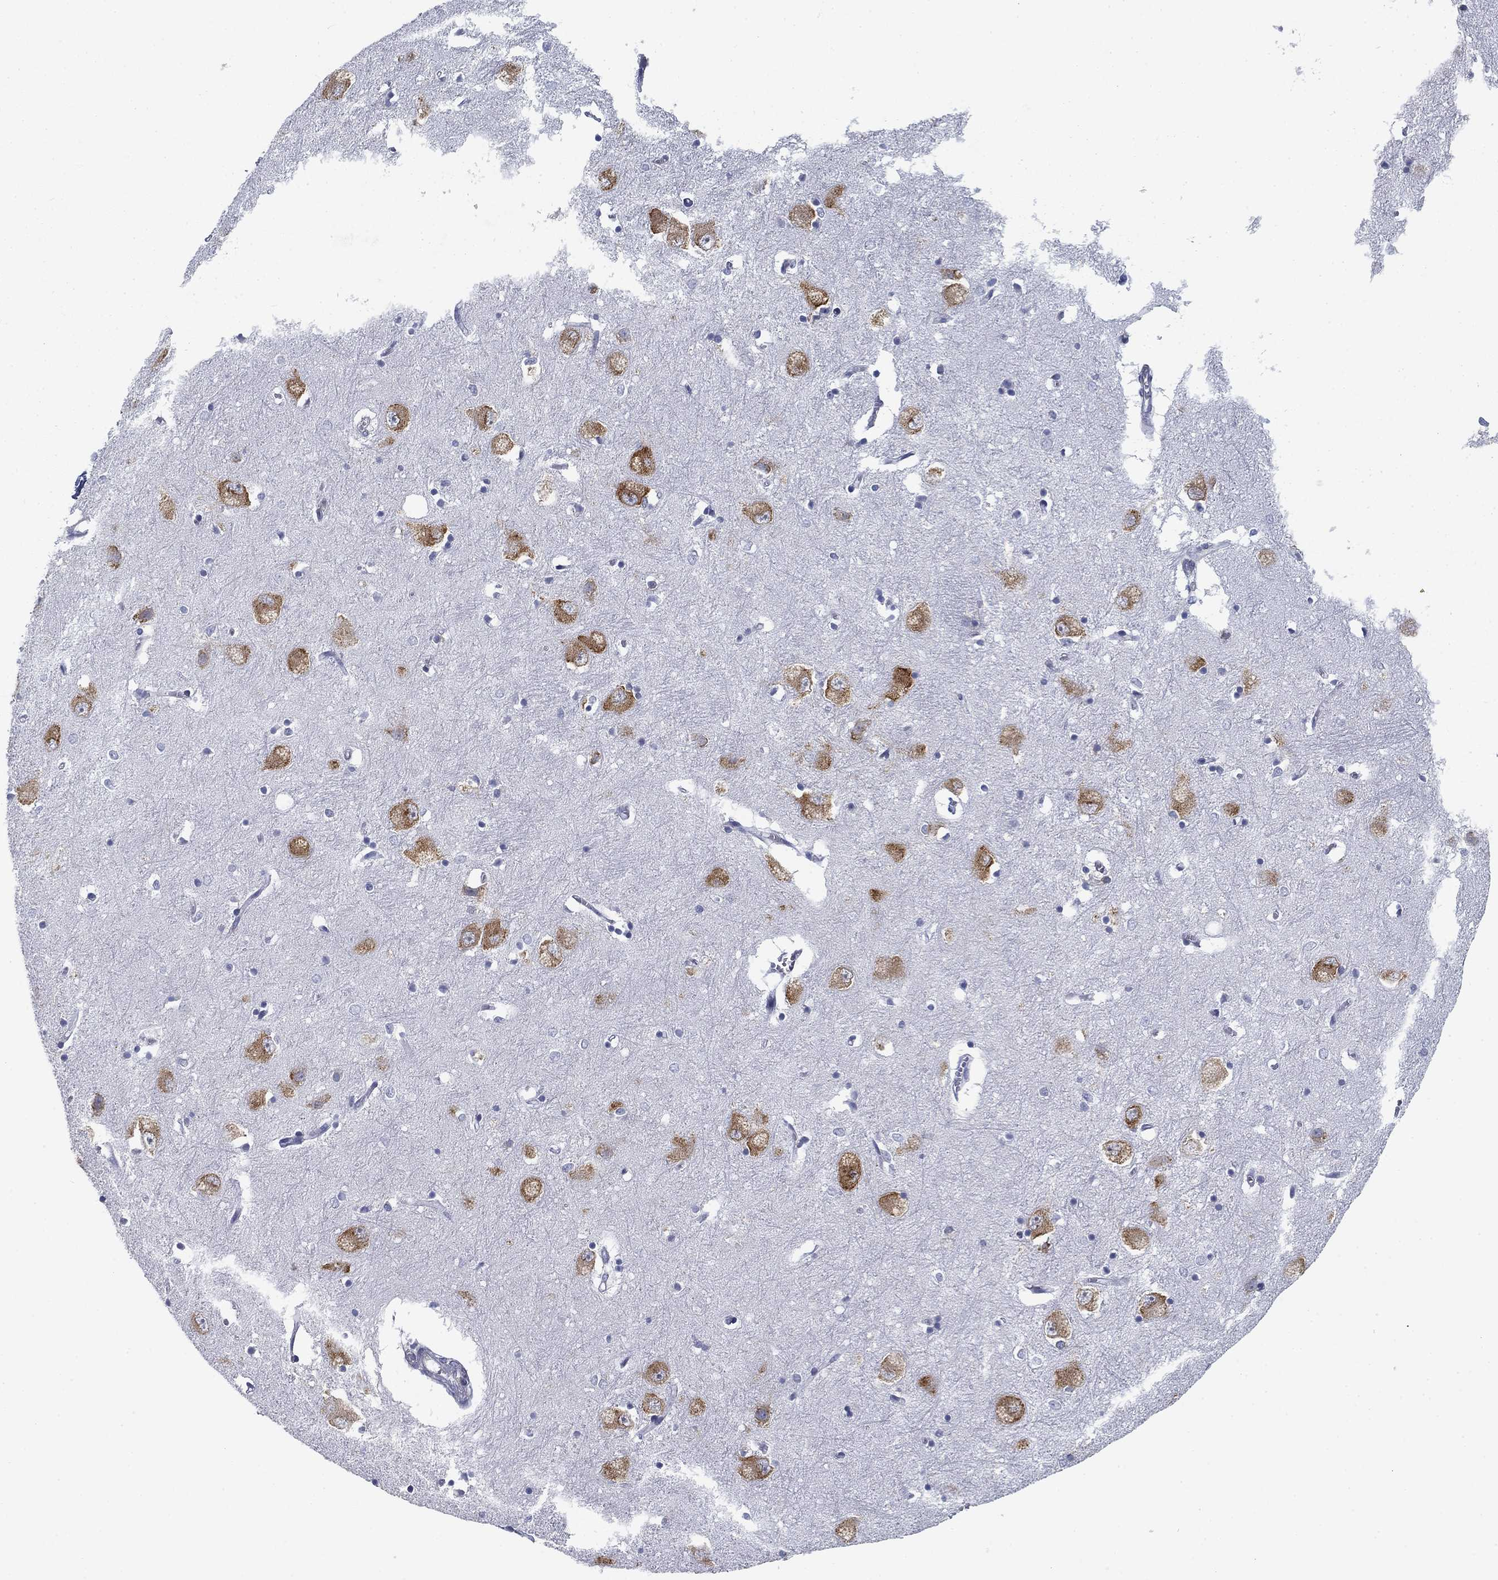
{"staining": {"intensity": "strong", "quantity": "<25%", "location": "cytoplasmic/membranous"}, "tissue": "caudate", "cell_type": "Glial cells", "image_type": "normal", "snomed": [{"axis": "morphology", "description": "Normal tissue, NOS"}, {"axis": "topography", "description": "Lateral ventricle wall"}], "caption": "This is a micrograph of IHC staining of unremarkable caudate, which shows strong expression in the cytoplasmic/membranous of glial cells.", "gene": "FXR1", "patient": {"sex": "male", "age": 54}}